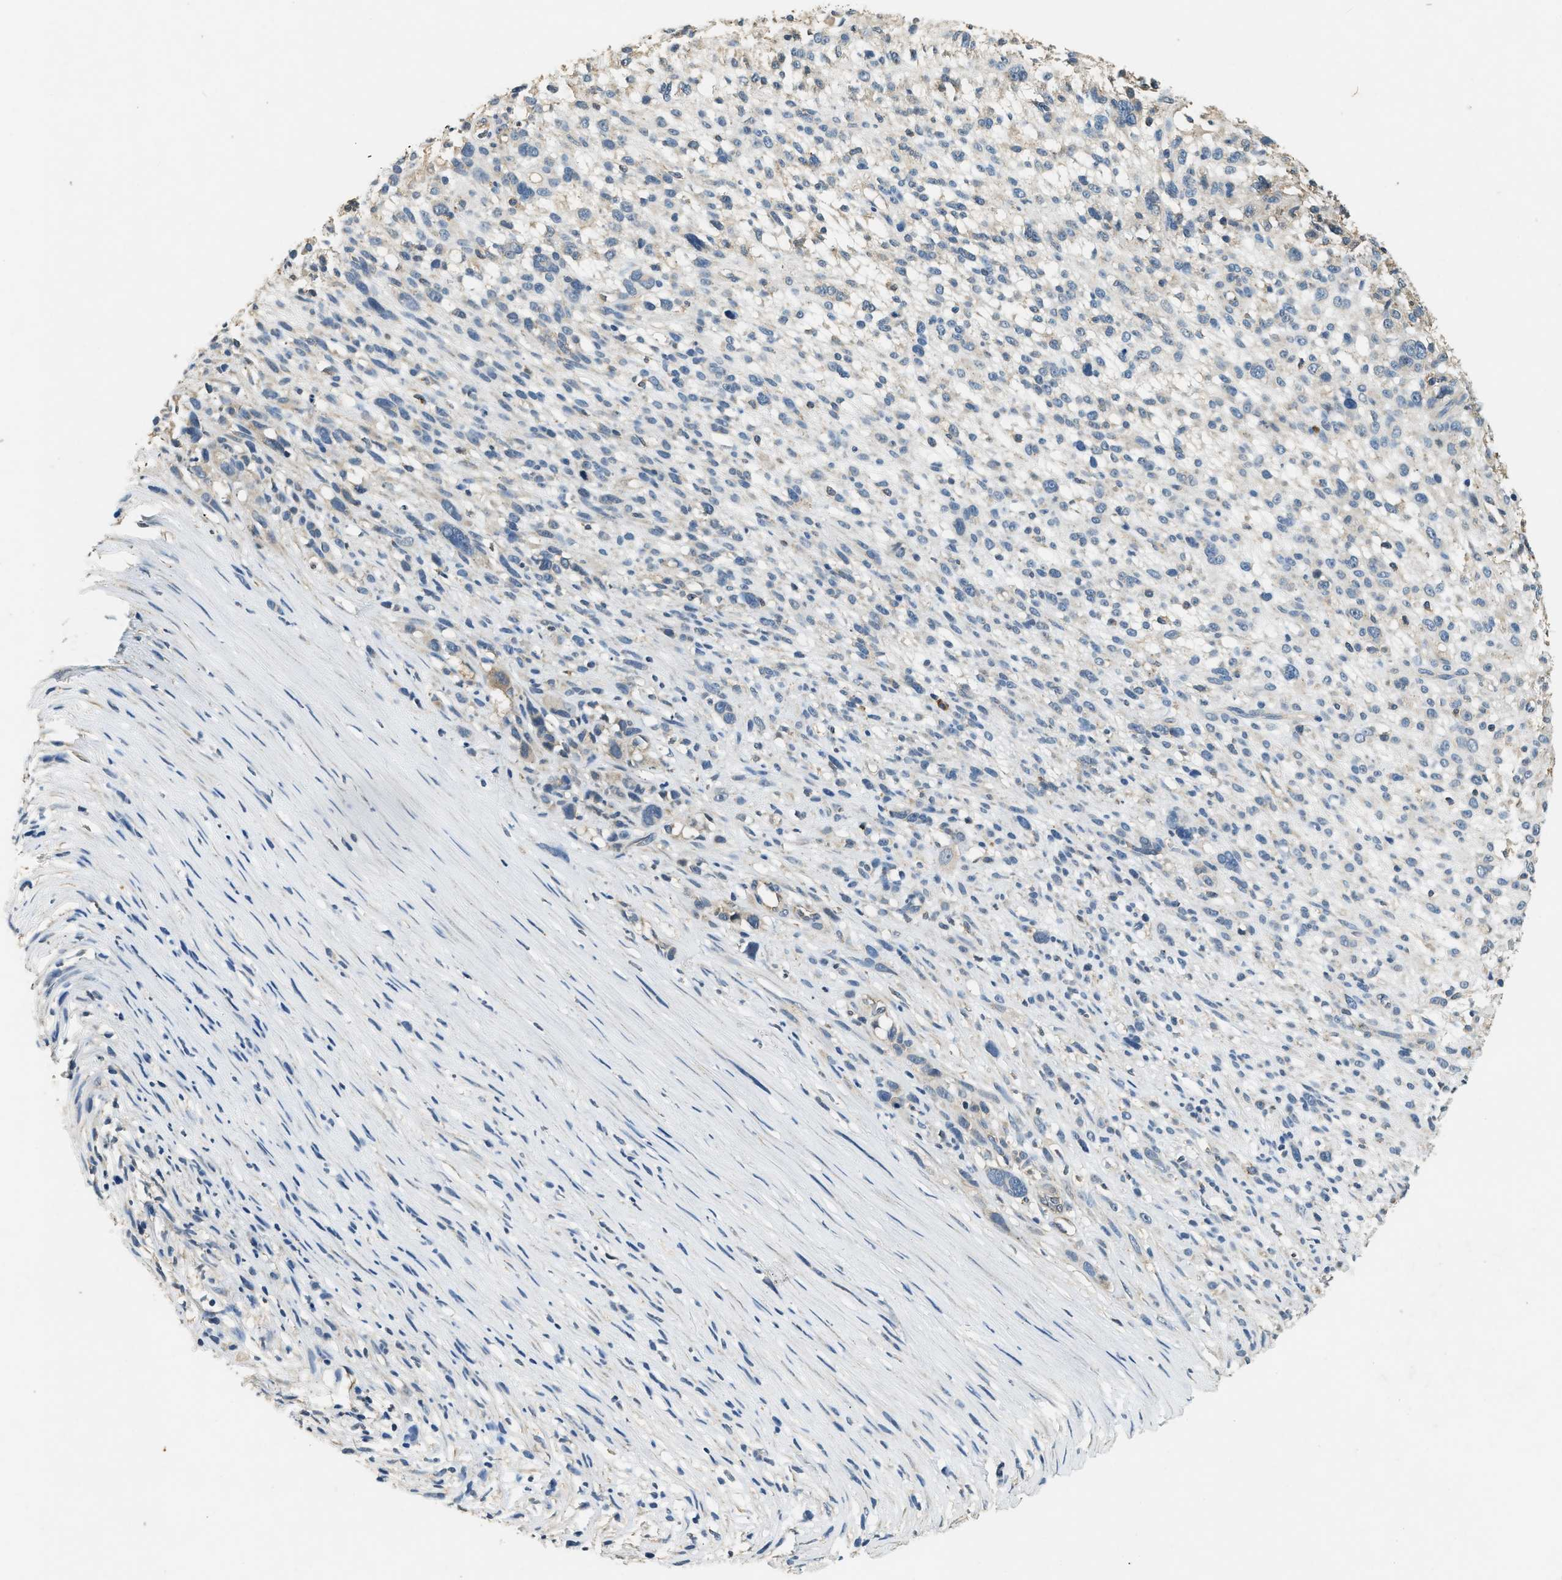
{"staining": {"intensity": "negative", "quantity": "none", "location": "none"}, "tissue": "melanoma", "cell_type": "Tumor cells", "image_type": "cancer", "snomed": [{"axis": "morphology", "description": "Malignant melanoma, NOS"}, {"axis": "topography", "description": "Skin"}], "caption": "A histopathology image of malignant melanoma stained for a protein reveals no brown staining in tumor cells. (DAB immunohistochemistry with hematoxylin counter stain).", "gene": "CFLAR", "patient": {"sex": "female", "age": 55}}